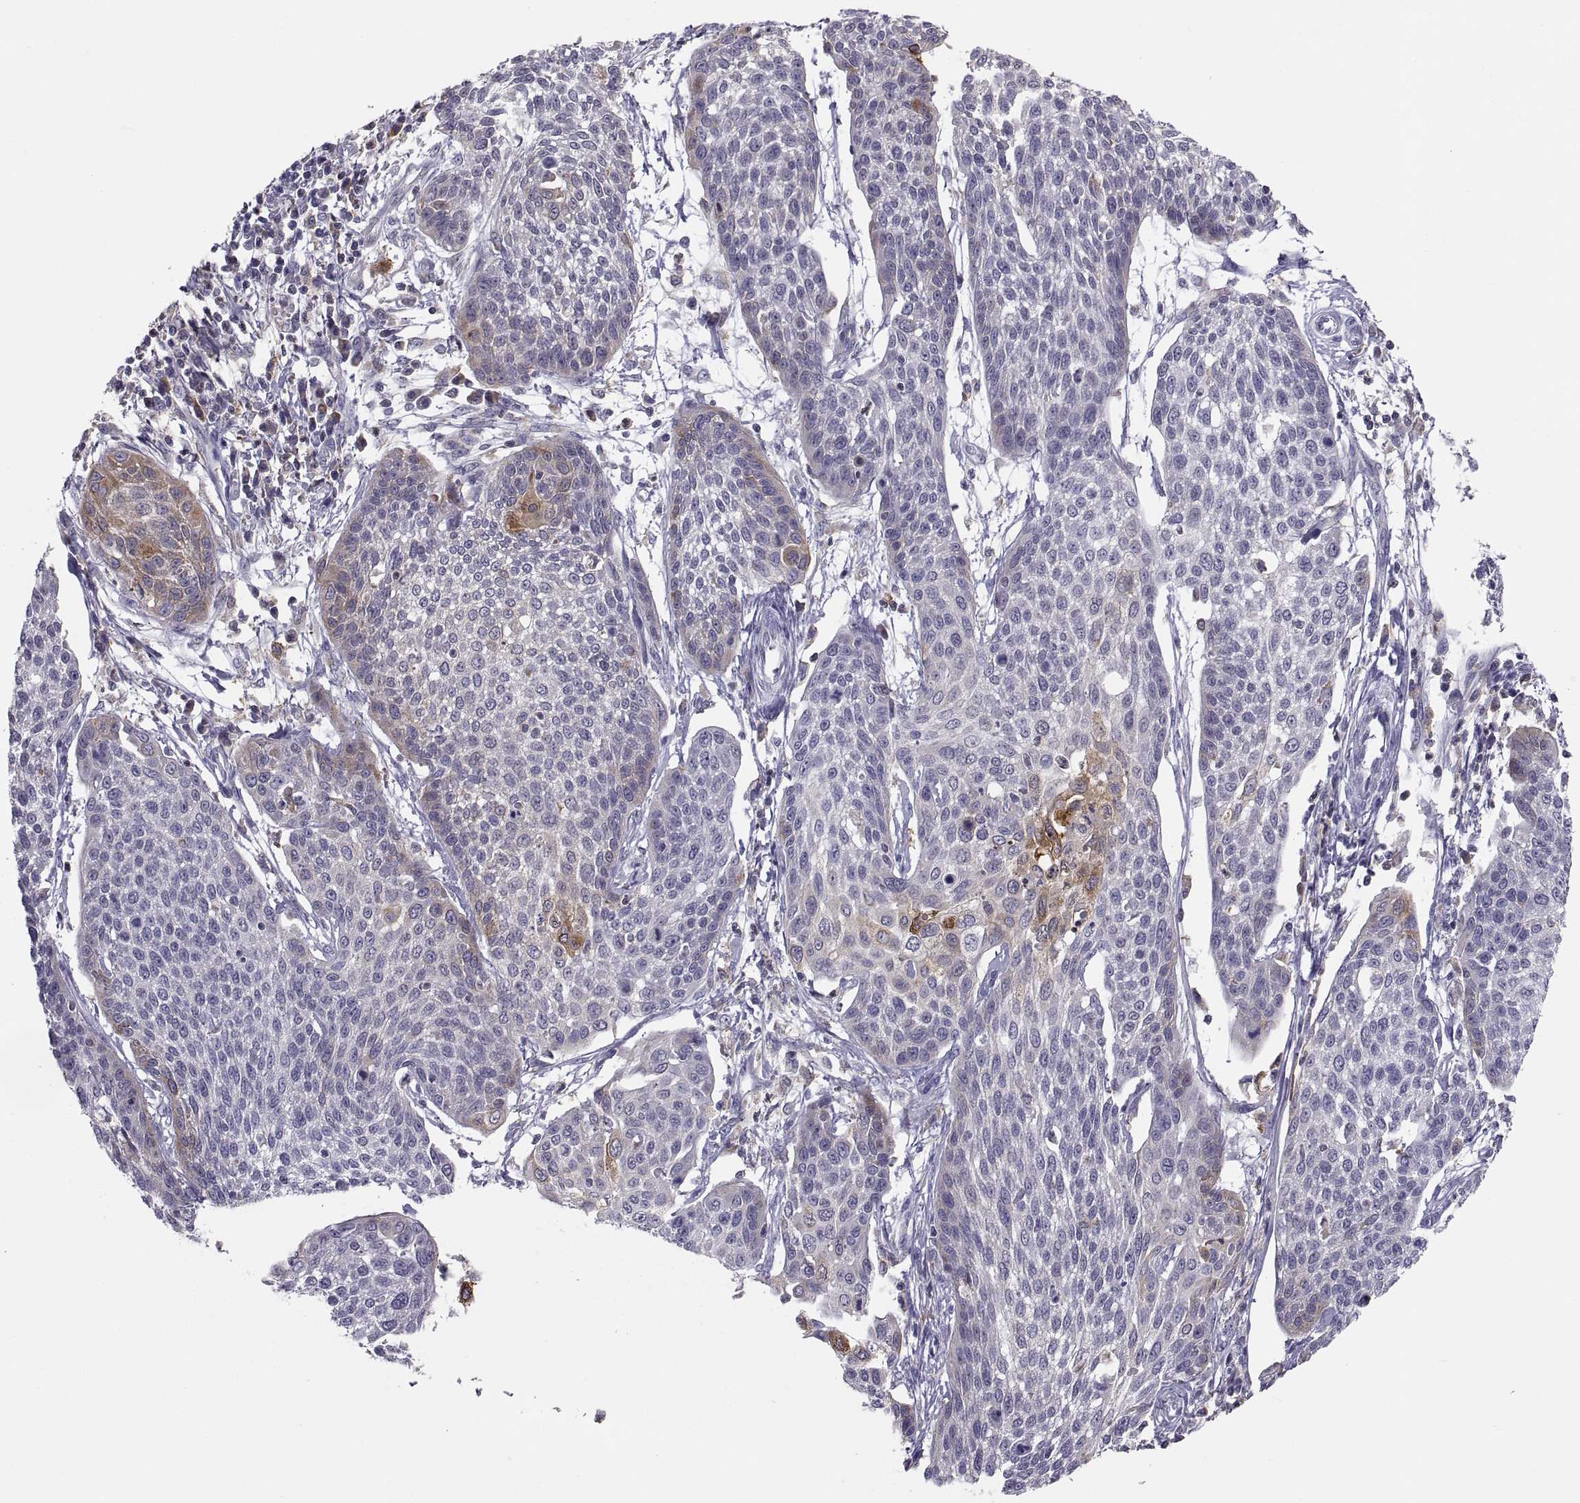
{"staining": {"intensity": "strong", "quantity": "<25%", "location": "cytoplasmic/membranous"}, "tissue": "cervical cancer", "cell_type": "Tumor cells", "image_type": "cancer", "snomed": [{"axis": "morphology", "description": "Squamous cell carcinoma, NOS"}, {"axis": "topography", "description": "Cervix"}], "caption": "Immunohistochemical staining of human cervical cancer exhibits medium levels of strong cytoplasmic/membranous positivity in approximately <25% of tumor cells.", "gene": "ERO1A", "patient": {"sex": "female", "age": 34}}